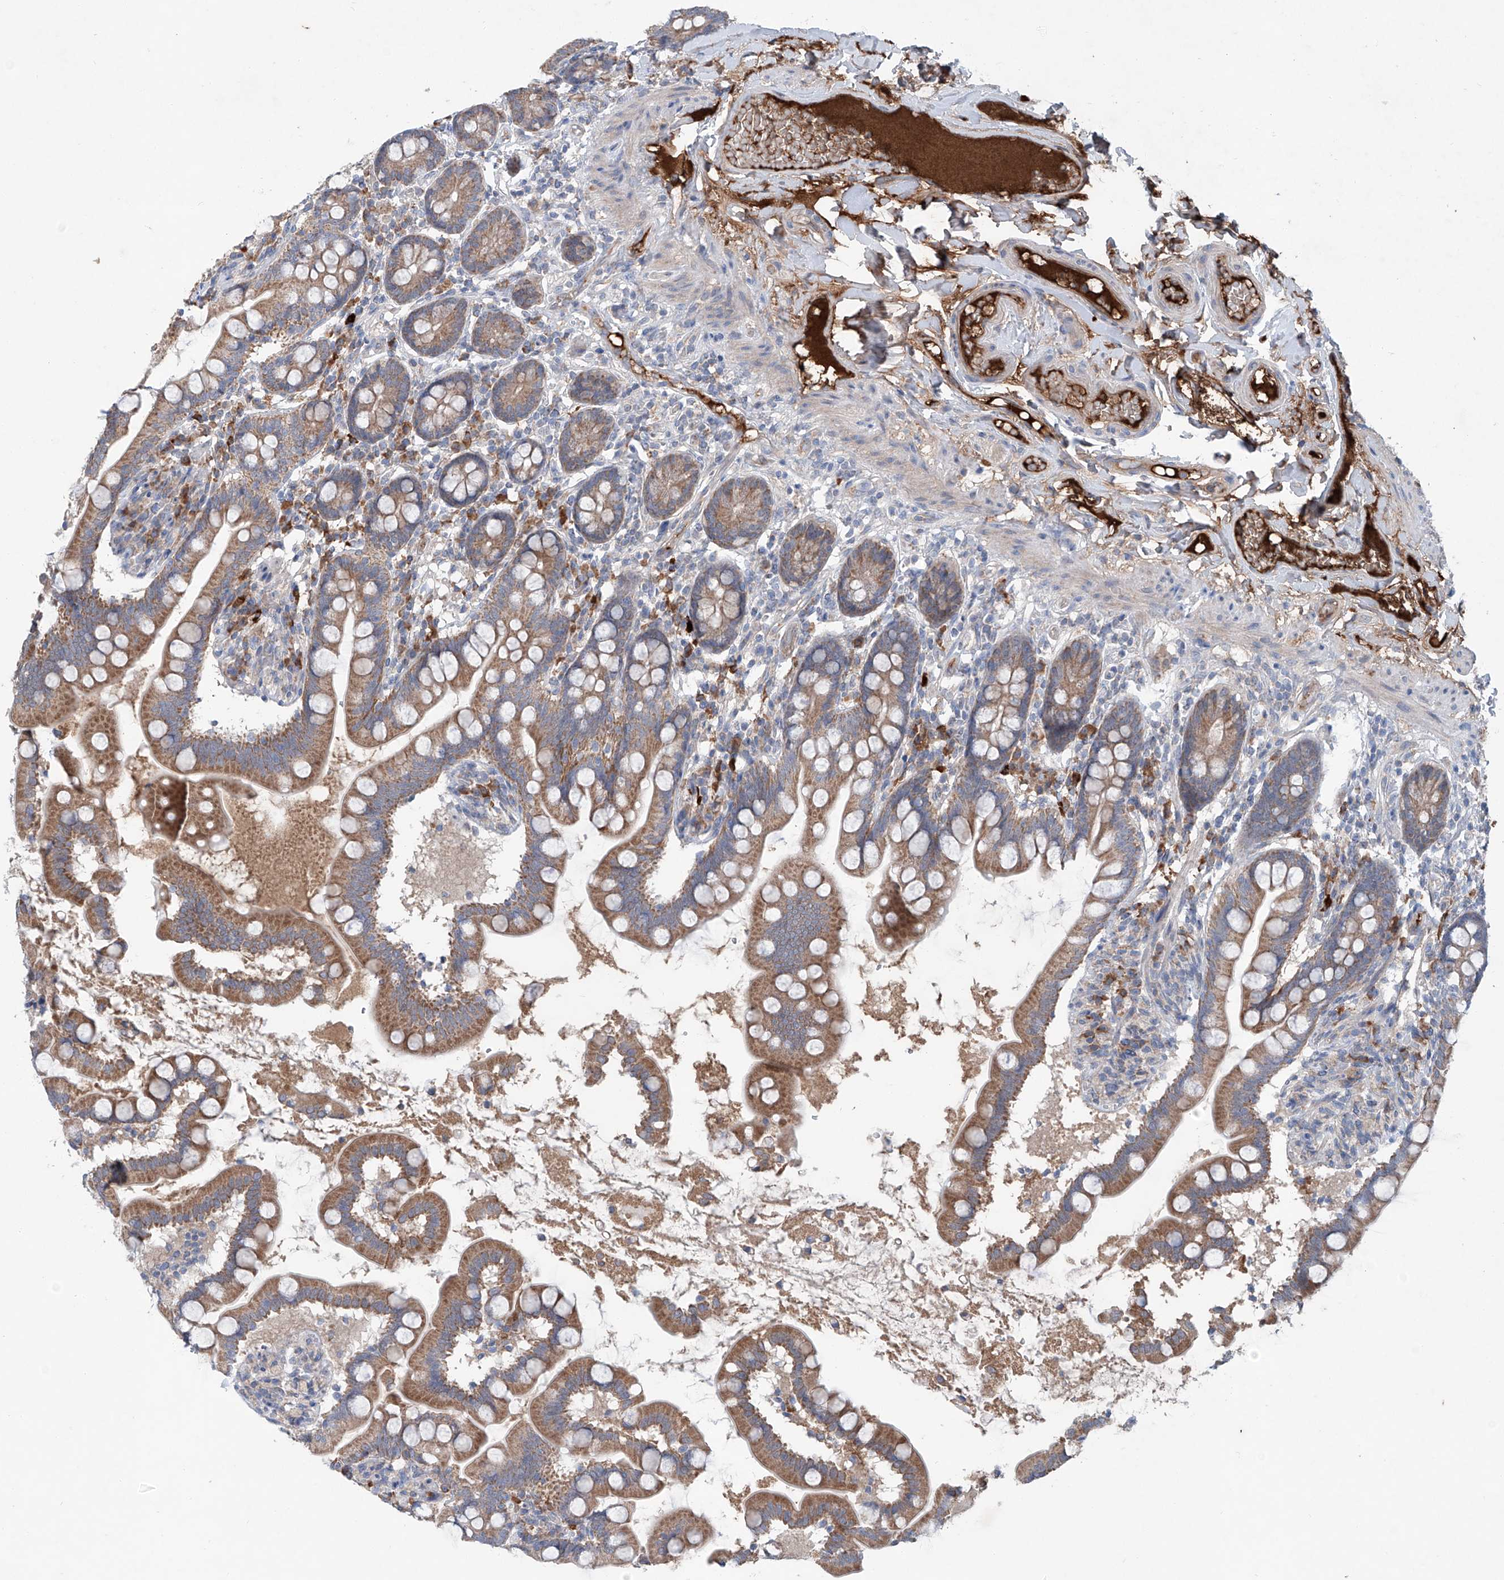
{"staining": {"intensity": "moderate", "quantity": ">75%", "location": "cytoplasmic/membranous"}, "tissue": "small intestine", "cell_type": "Glandular cells", "image_type": "normal", "snomed": [{"axis": "morphology", "description": "Normal tissue, NOS"}, {"axis": "topography", "description": "Small intestine"}], "caption": "Benign small intestine demonstrates moderate cytoplasmic/membranous positivity in about >75% of glandular cells The protein of interest is stained brown, and the nuclei are stained in blue (DAB IHC with brightfield microscopy, high magnification)..", "gene": "SIX4", "patient": {"sex": "female", "age": 64}}